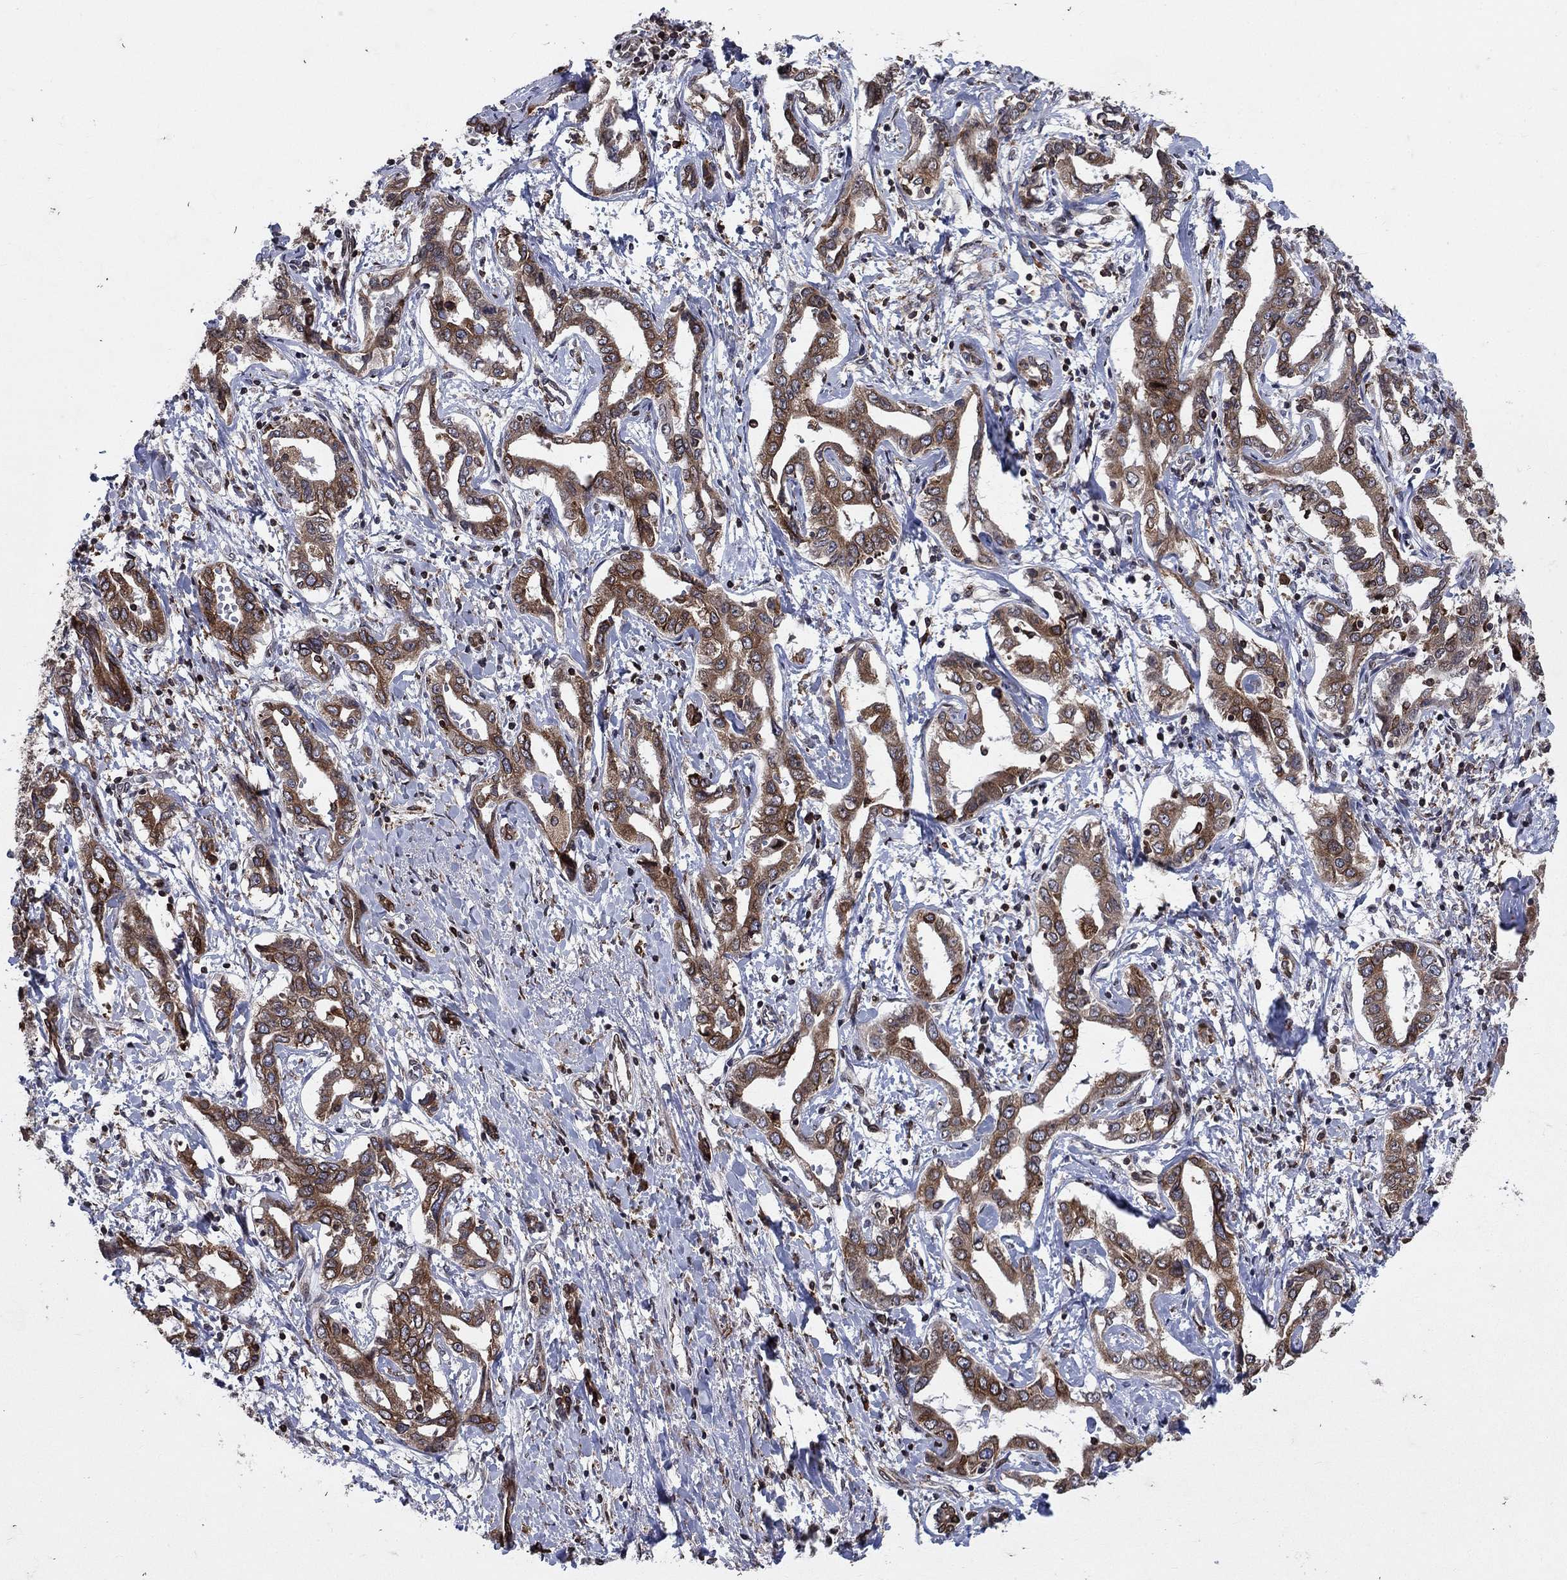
{"staining": {"intensity": "moderate", "quantity": ">75%", "location": "cytoplasmic/membranous"}, "tissue": "liver cancer", "cell_type": "Tumor cells", "image_type": "cancer", "snomed": [{"axis": "morphology", "description": "Cholangiocarcinoma"}, {"axis": "topography", "description": "Liver"}], "caption": "High-power microscopy captured an IHC micrograph of liver cancer, revealing moderate cytoplasmic/membranous positivity in about >75% of tumor cells. (Brightfield microscopy of DAB IHC at high magnification).", "gene": "DHRS7", "patient": {"sex": "male", "age": 59}}